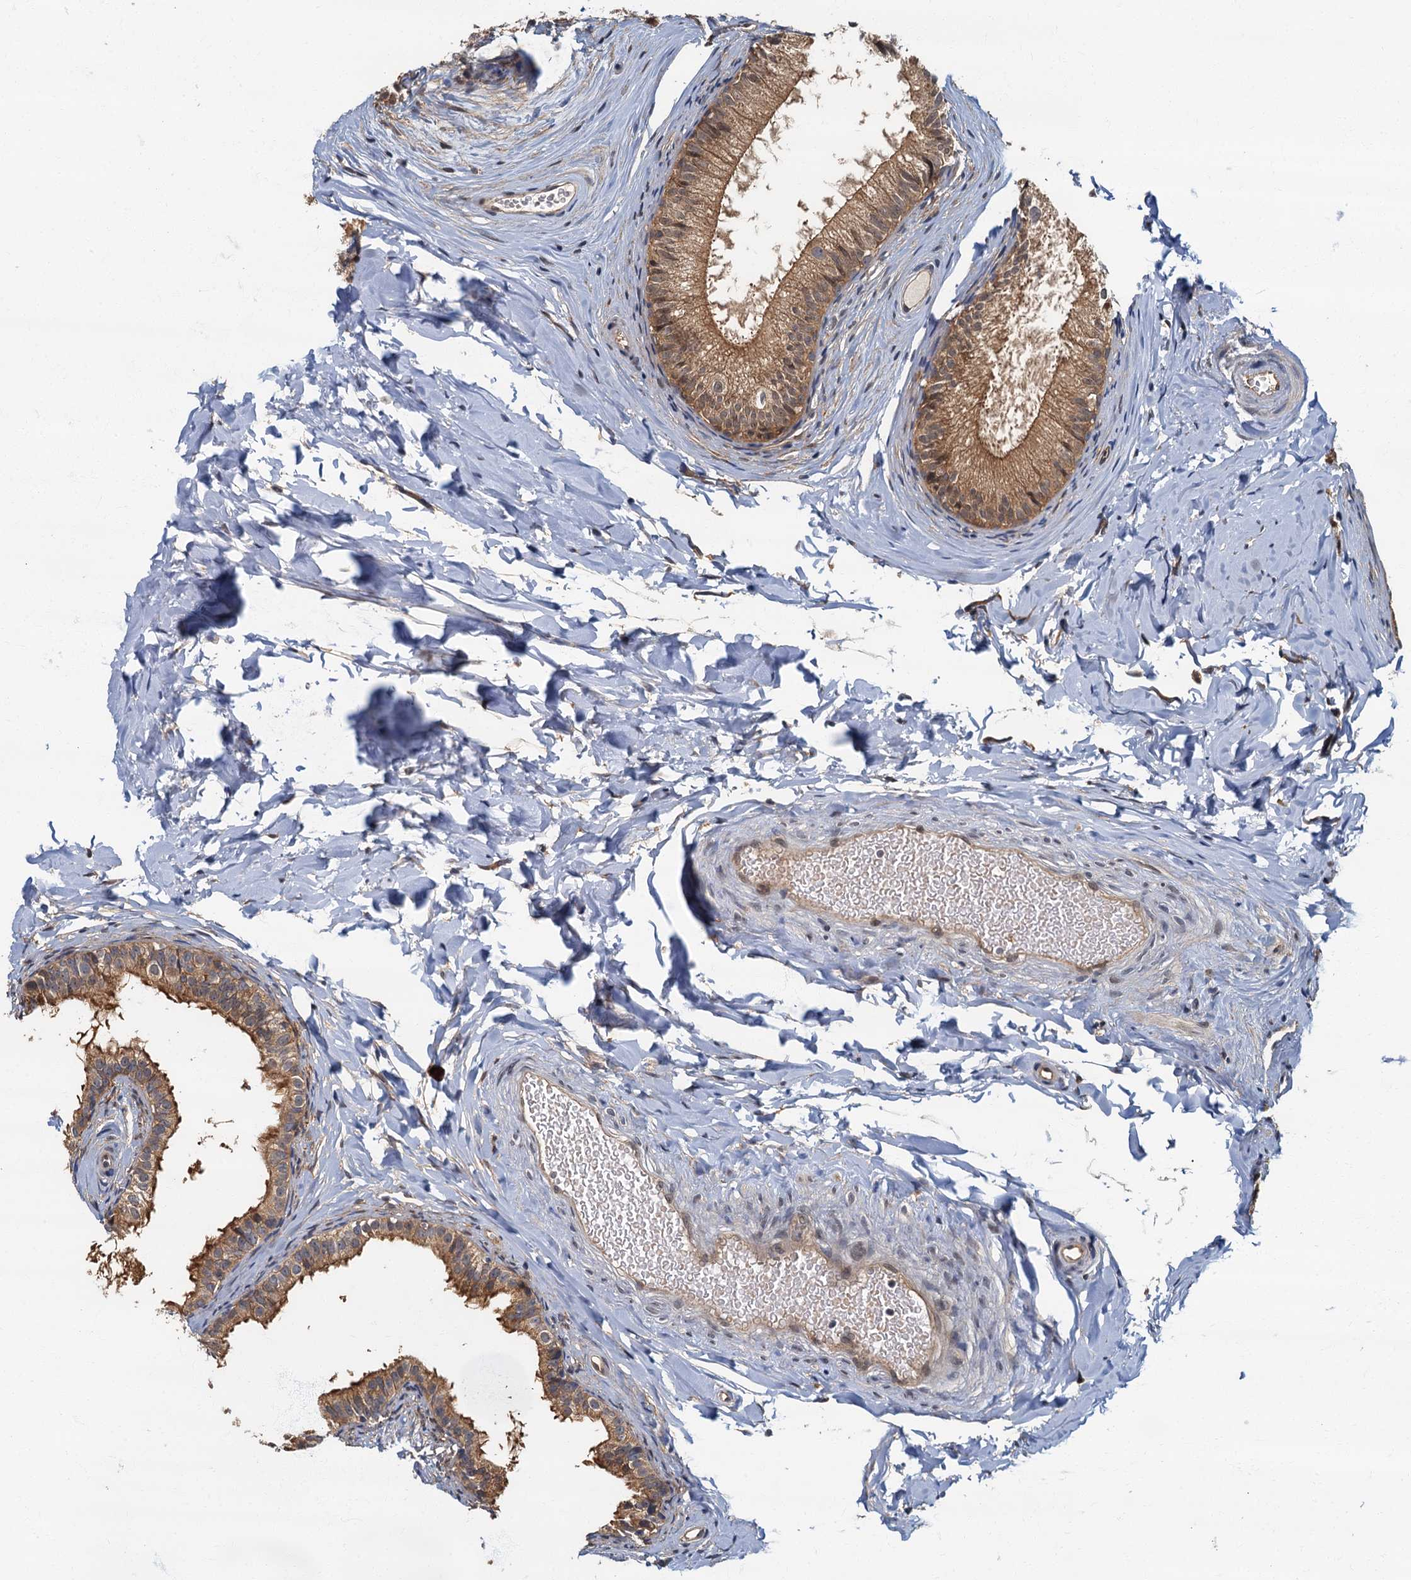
{"staining": {"intensity": "moderate", "quantity": ">75%", "location": "cytoplasmic/membranous"}, "tissue": "epididymis", "cell_type": "Glandular cells", "image_type": "normal", "snomed": [{"axis": "morphology", "description": "Normal tissue, NOS"}, {"axis": "topography", "description": "Epididymis"}], "caption": "Brown immunohistochemical staining in unremarkable human epididymis exhibits moderate cytoplasmic/membranous positivity in approximately >75% of glandular cells. The staining was performed using DAB to visualize the protein expression in brown, while the nuclei were stained in blue with hematoxylin (Magnification: 20x).", "gene": "TBCK", "patient": {"sex": "male", "age": 34}}